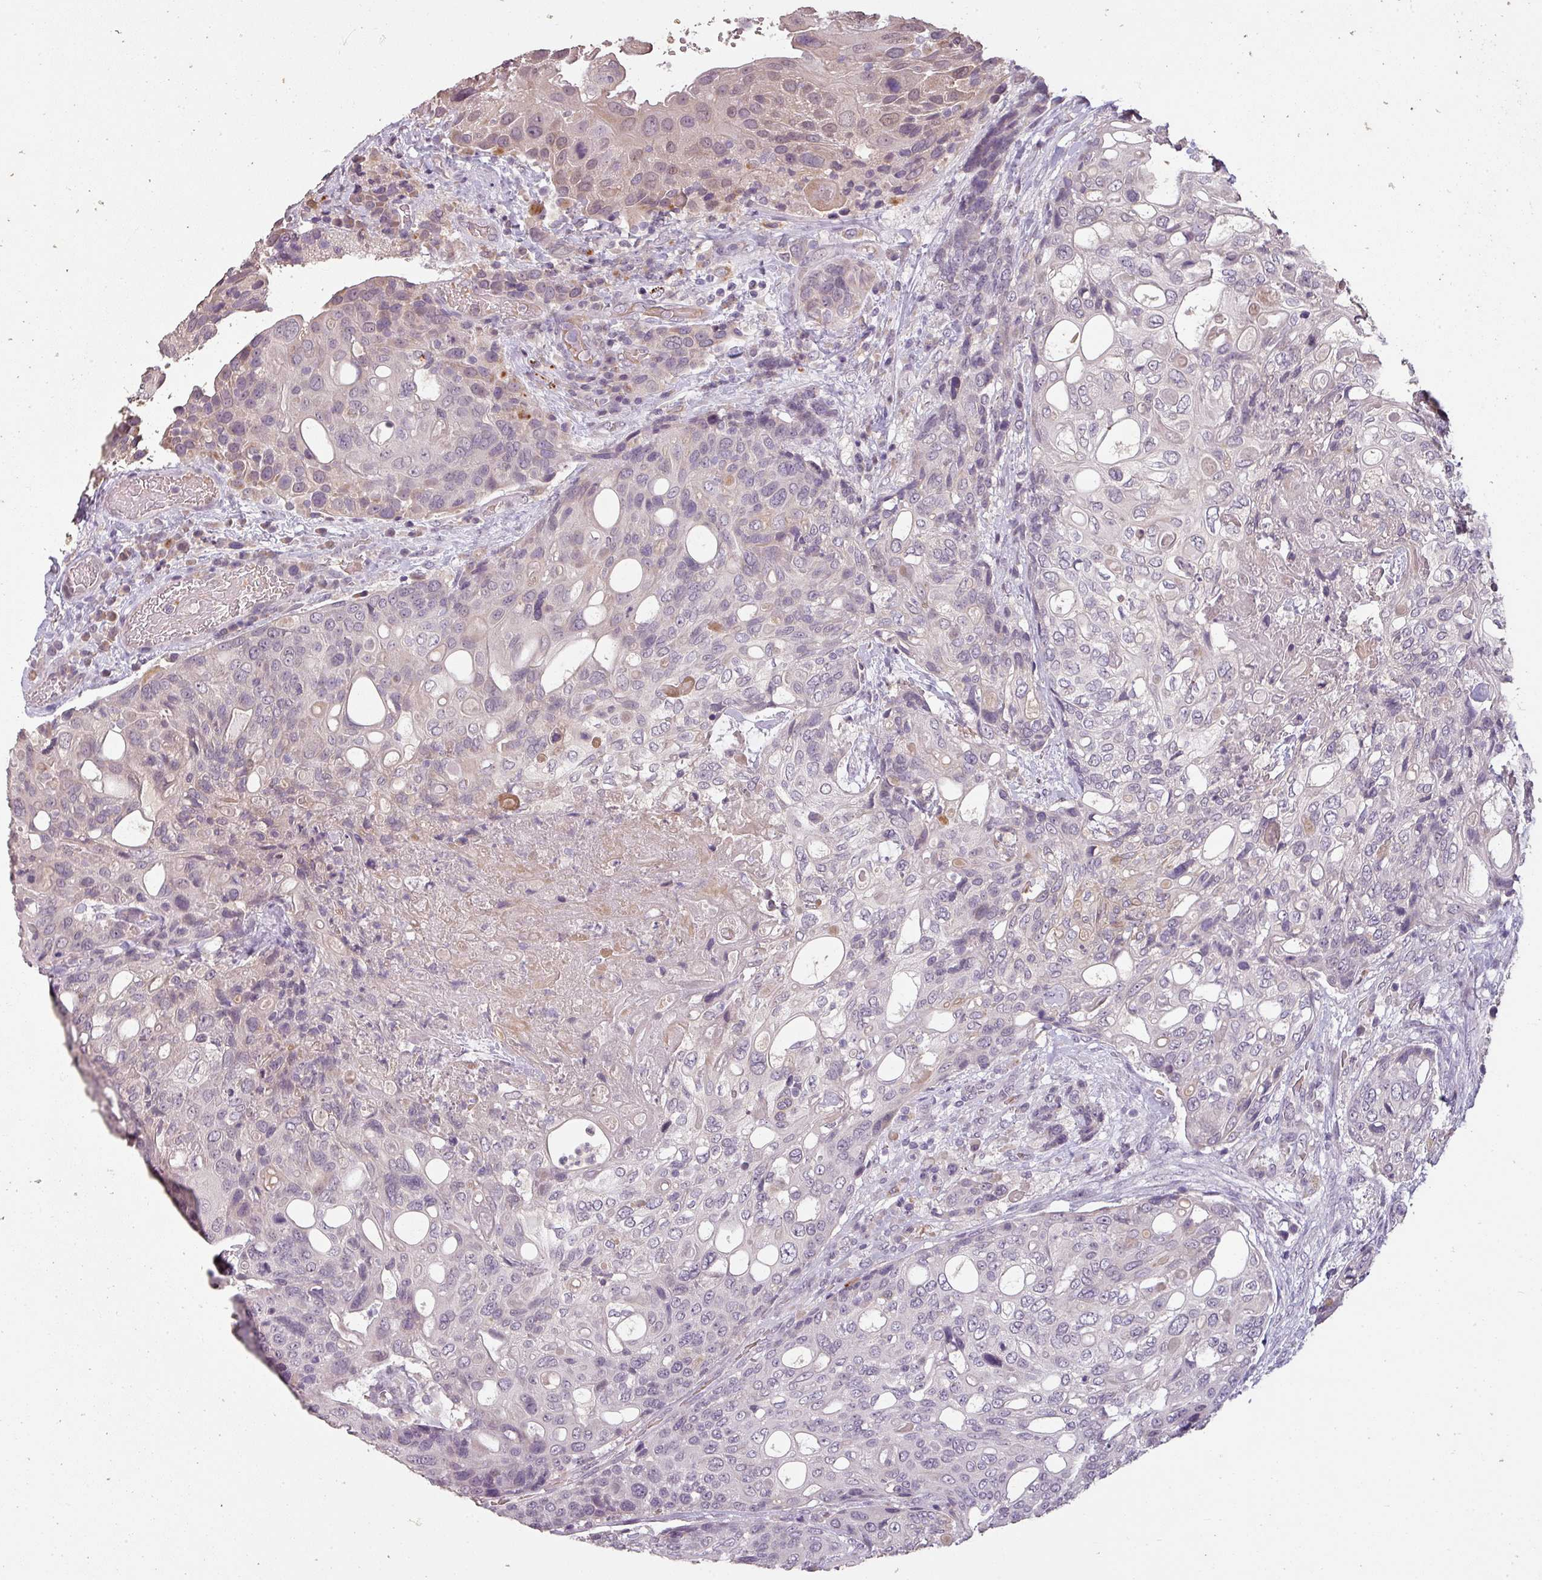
{"staining": {"intensity": "weak", "quantity": "<25%", "location": "cytoplasmic/membranous,nuclear"}, "tissue": "urothelial cancer", "cell_type": "Tumor cells", "image_type": "cancer", "snomed": [{"axis": "morphology", "description": "Urothelial carcinoma, High grade"}, {"axis": "topography", "description": "Urinary bladder"}], "caption": "Urothelial cancer stained for a protein using immunohistochemistry exhibits no positivity tumor cells.", "gene": "LYPLA1", "patient": {"sex": "female", "age": 70}}